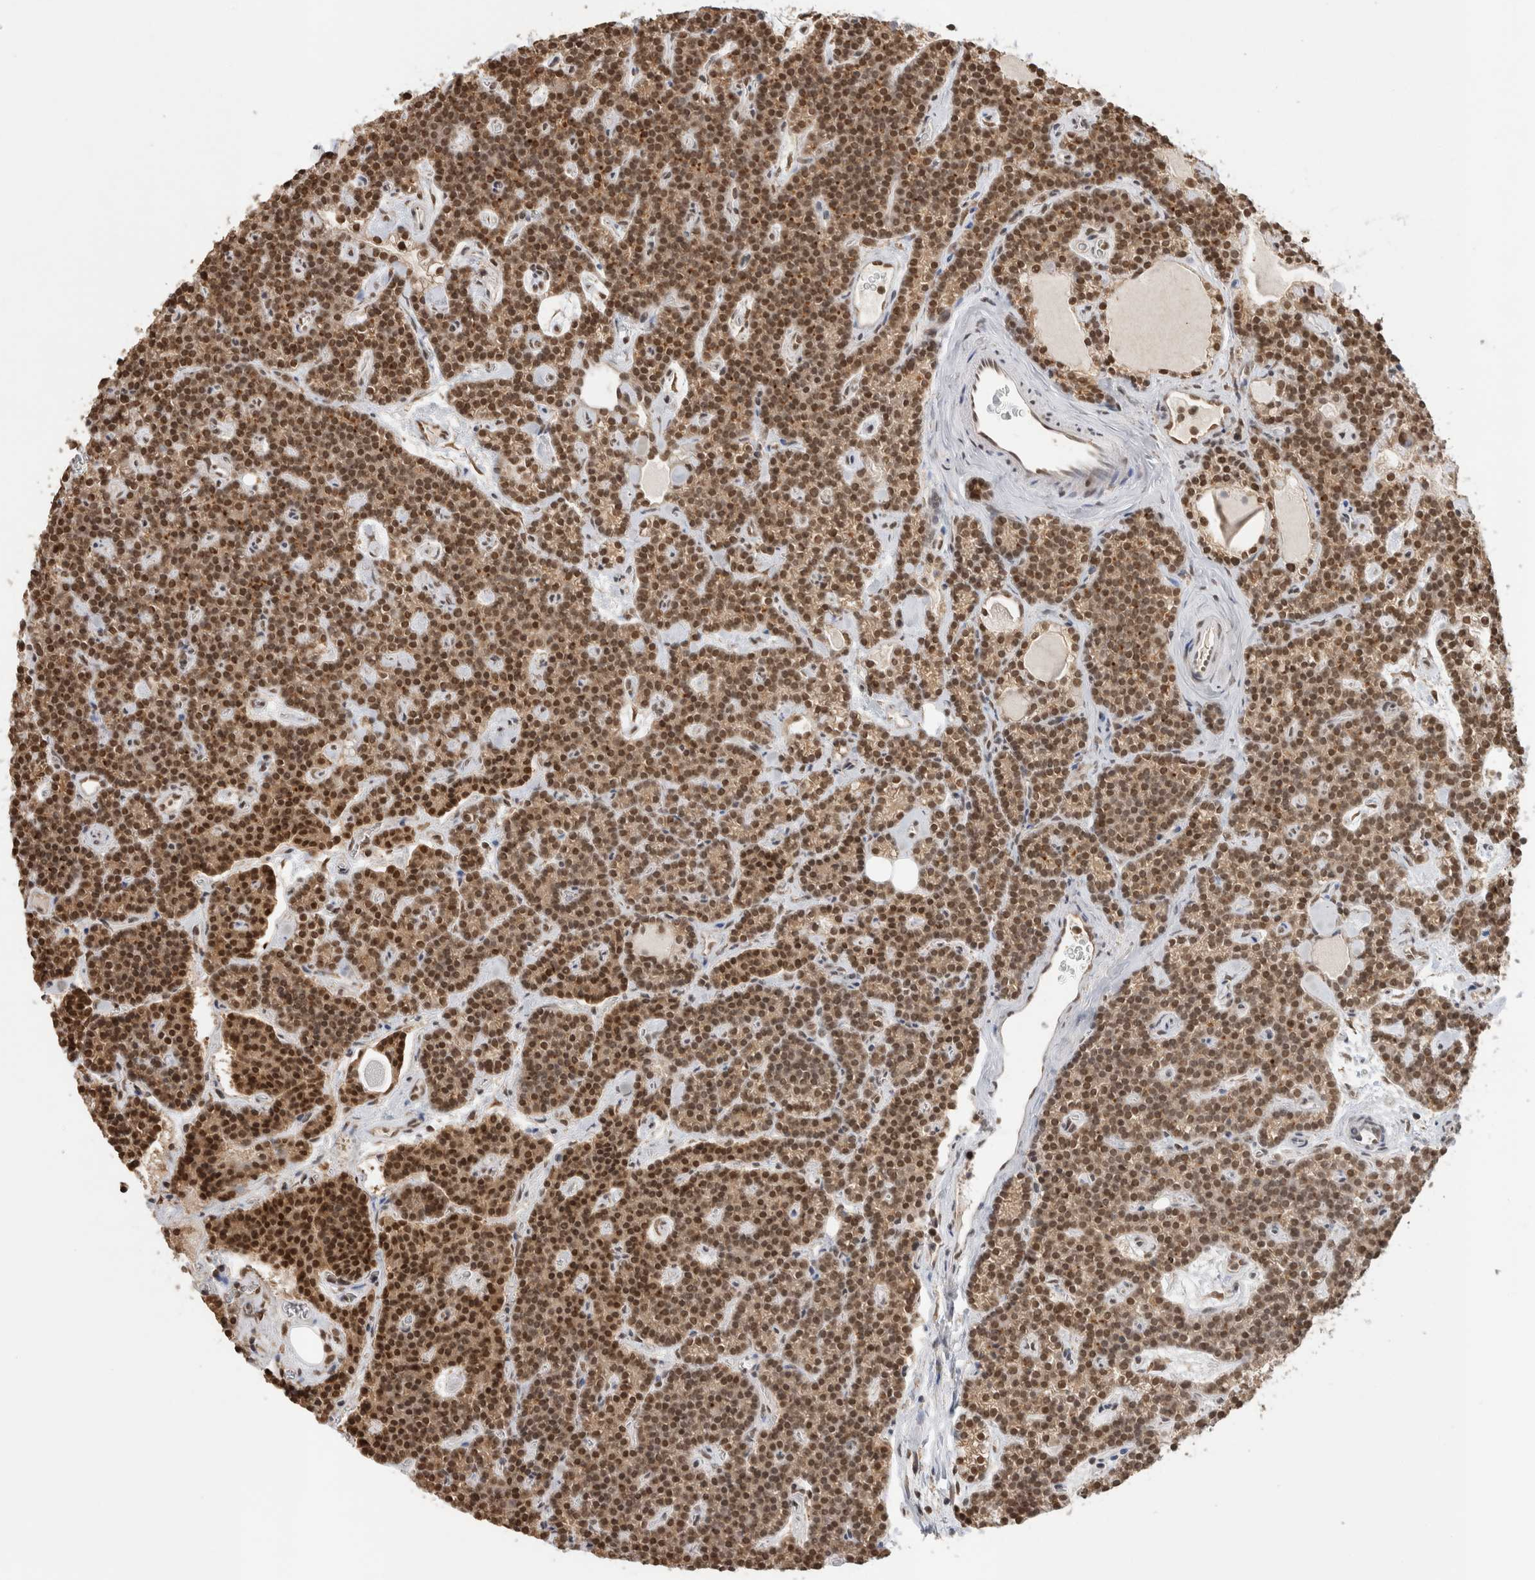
{"staining": {"intensity": "strong", "quantity": ">75%", "location": "cytoplasmic/membranous,nuclear"}, "tissue": "parathyroid gland", "cell_type": "Glandular cells", "image_type": "normal", "snomed": [{"axis": "morphology", "description": "Normal tissue, NOS"}, {"axis": "topography", "description": "Parathyroid gland"}], "caption": "Immunohistochemistry (IHC) photomicrograph of normal human parathyroid gland stained for a protein (brown), which displays high levels of strong cytoplasmic/membranous,nuclear positivity in about >75% of glandular cells.", "gene": "C1orf21", "patient": {"sex": "male", "age": 42}}